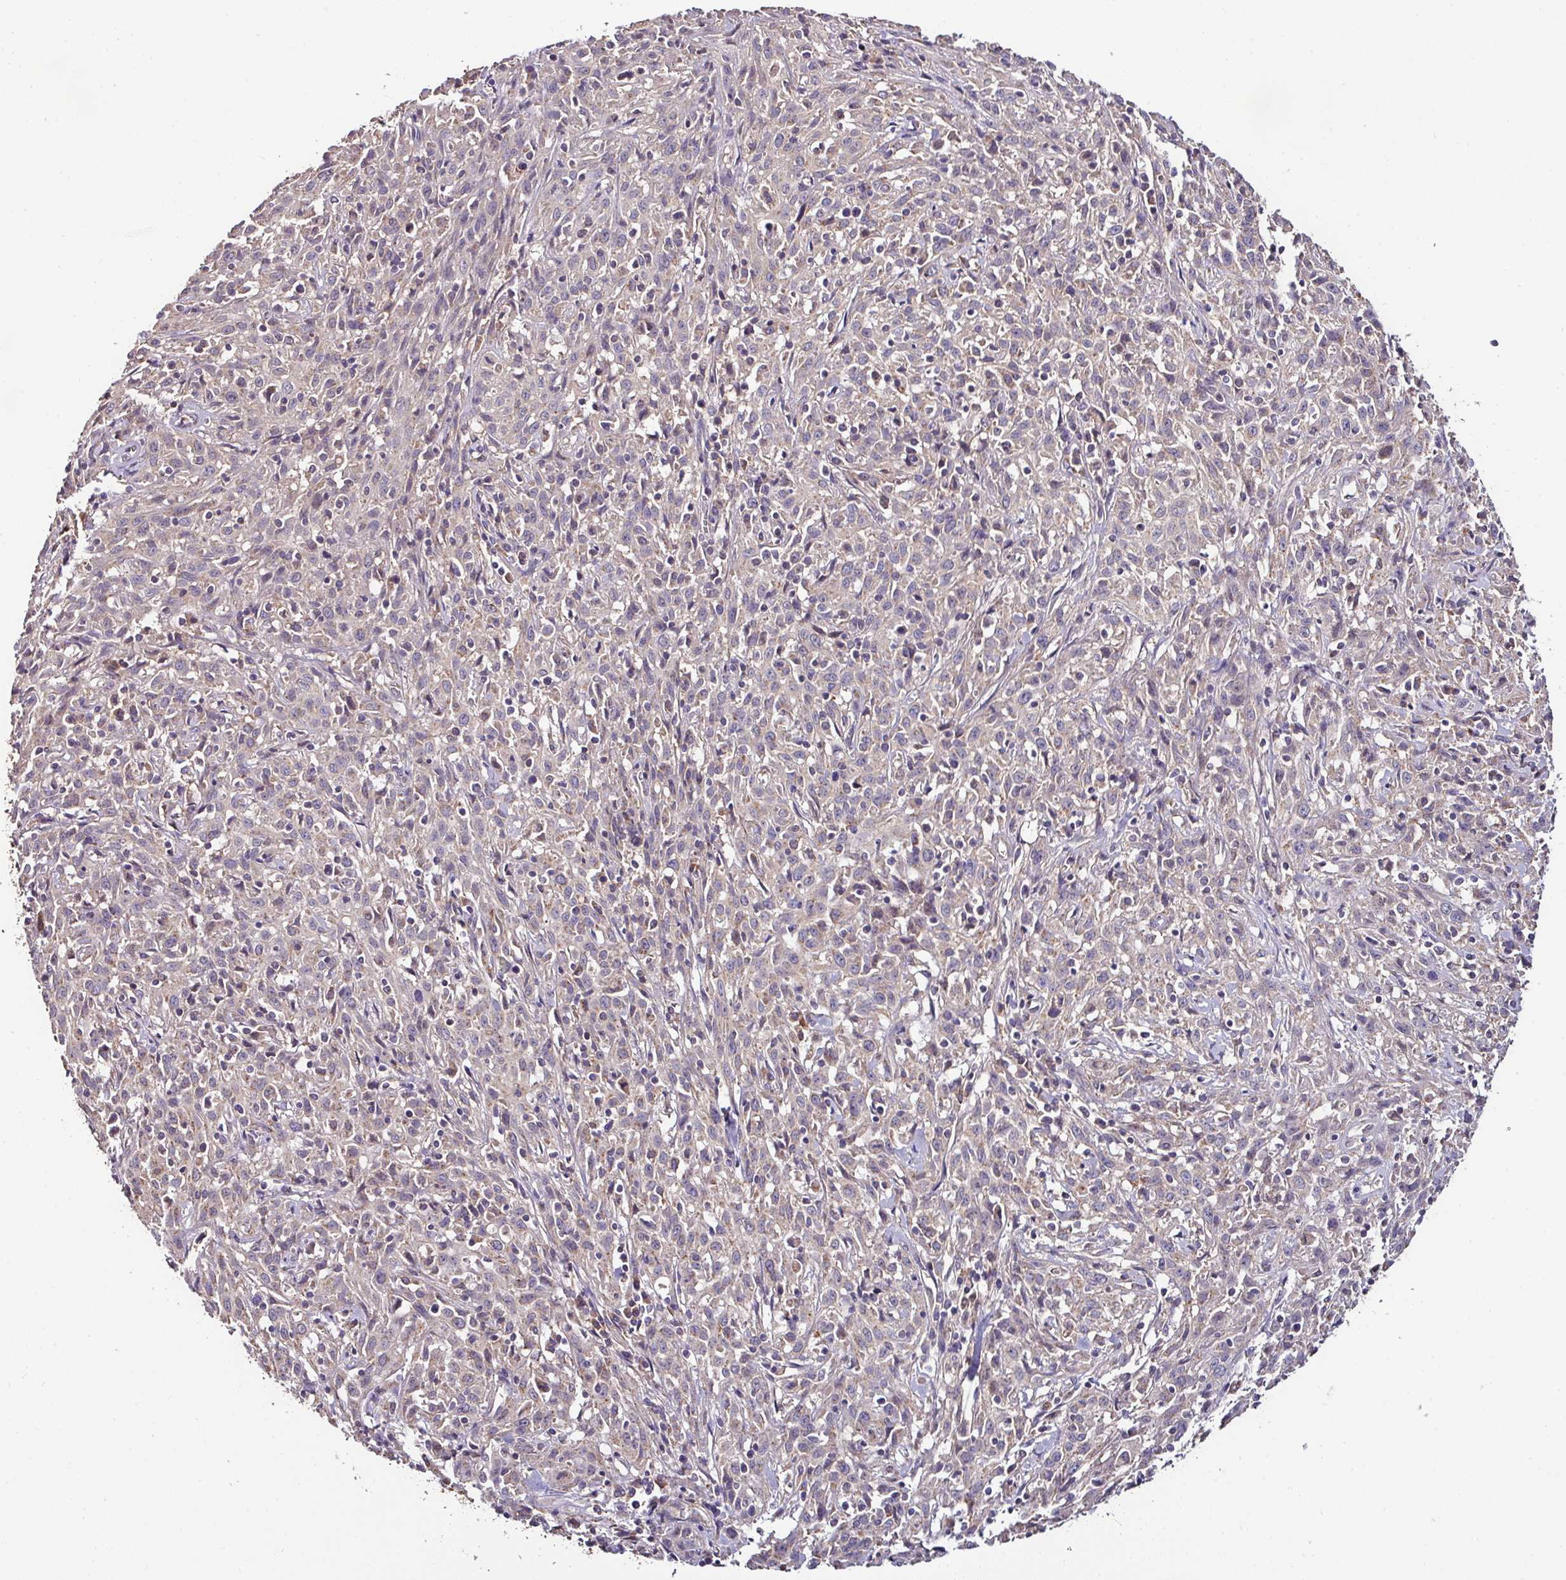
{"staining": {"intensity": "negative", "quantity": "none", "location": "none"}, "tissue": "cervical cancer", "cell_type": "Tumor cells", "image_type": "cancer", "snomed": [{"axis": "morphology", "description": "Squamous cell carcinoma, NOS"}, {"axis": "topography", "description": "Cervix"}], "caption": "DAB (3,3'-diaminobenzidine) immunohistochemical staining of human squamous cell carcinoma (cervical) demonstrates no significant staining in tumor cells.", "gene": "CPD", "patient": {"sex": "female", "age": 57}}